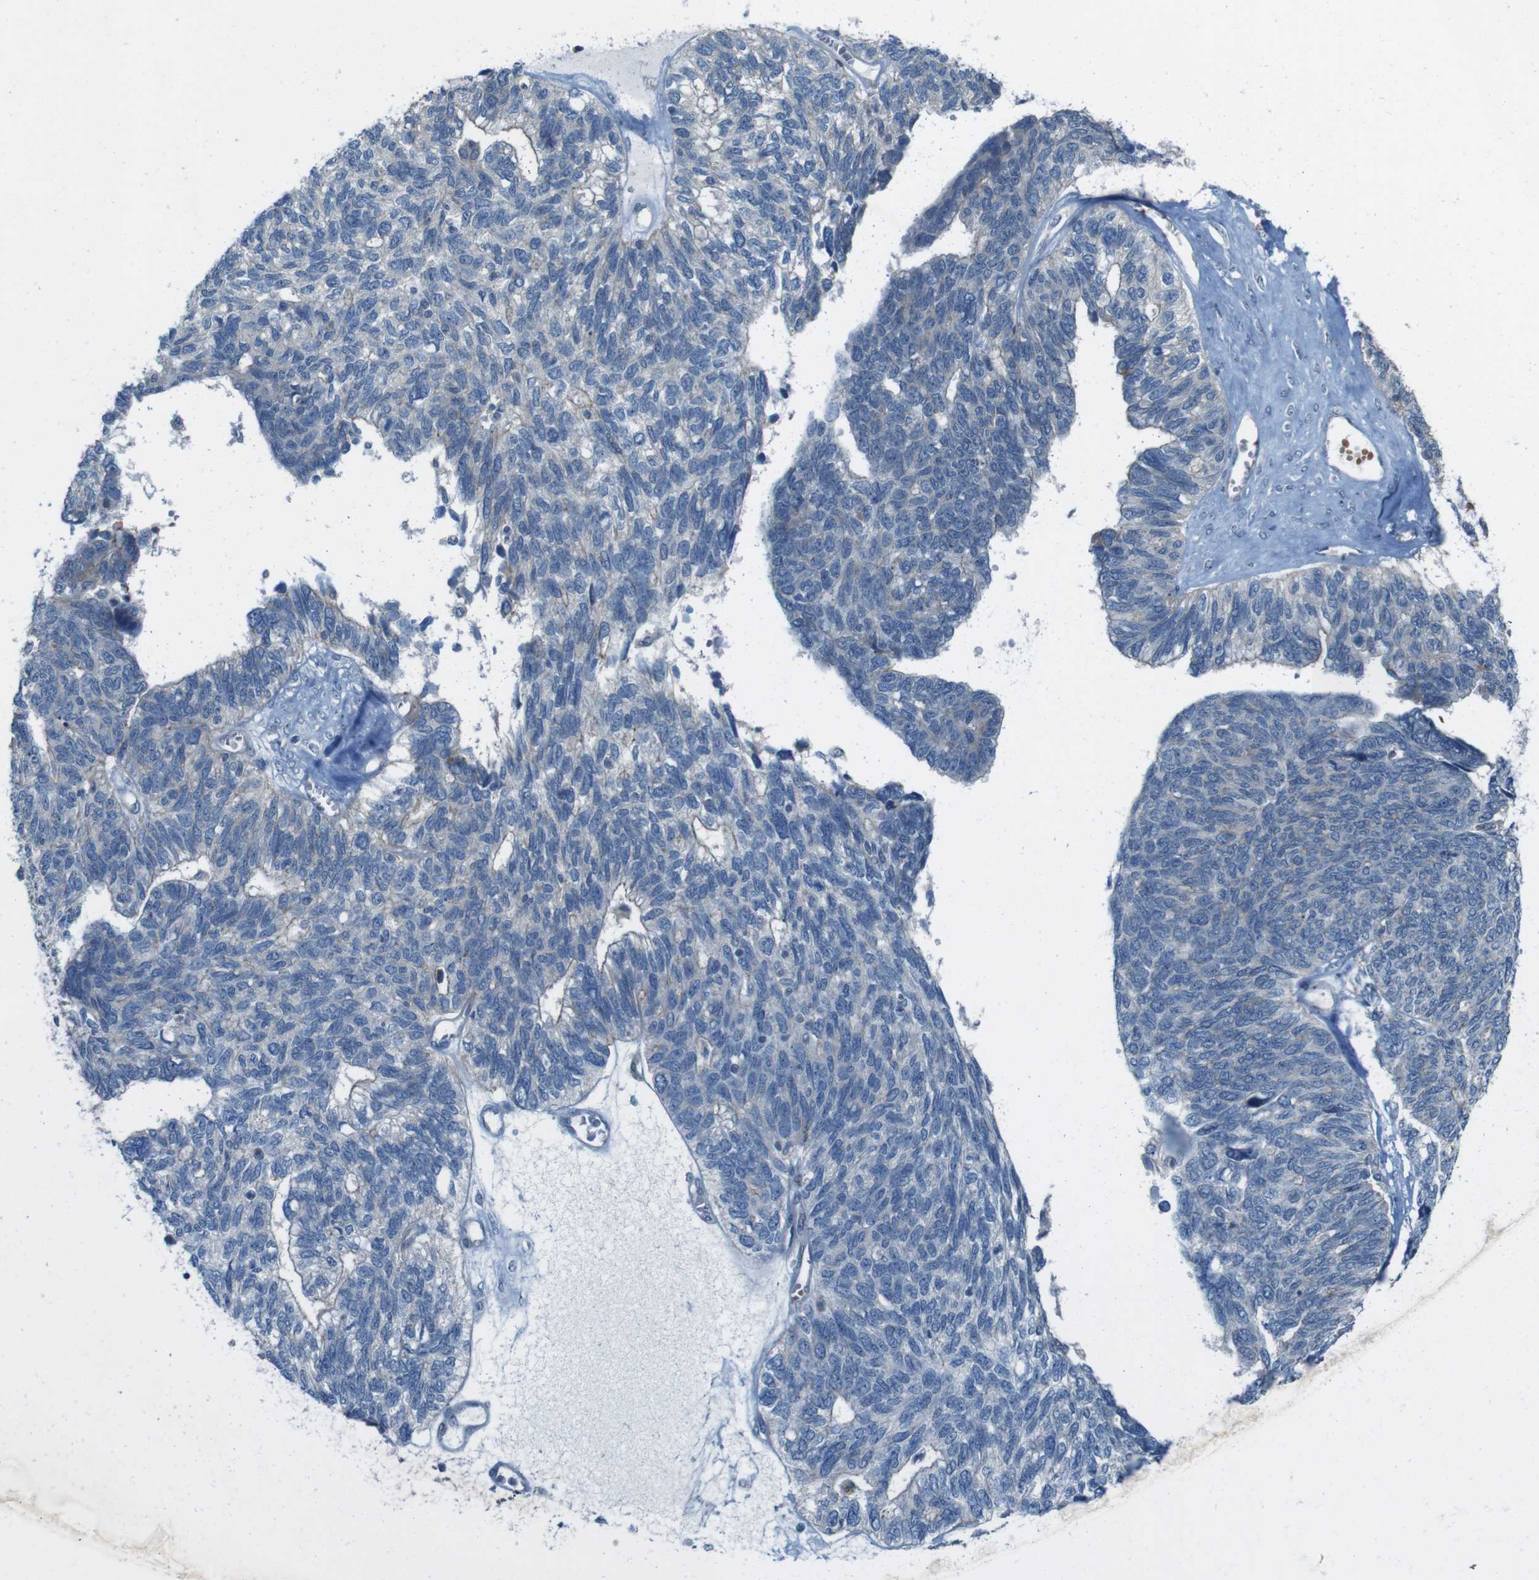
{"staining": {"intensity": "negative", "quantity": "none", "location": "none"}, "tissue": "ovarian cancer", "cell_type": "Tumor cells", "image_type": "cancer", "snomed": [{"axis": "morphology", "description": "Cystadenocarcinoma, serous, NOS"}, {"axis": "topography", "description": "Ovary"}], "caption": "Ovarian cancer (serous cystadenocarcinoma) was stained to show a protein in brown. There is no significant staining in tumor cells. (Brightfield microscopy of DAB IHC at high magnification).", "gene": "SKI", "patient": {"sex": "female", "age": 79}}